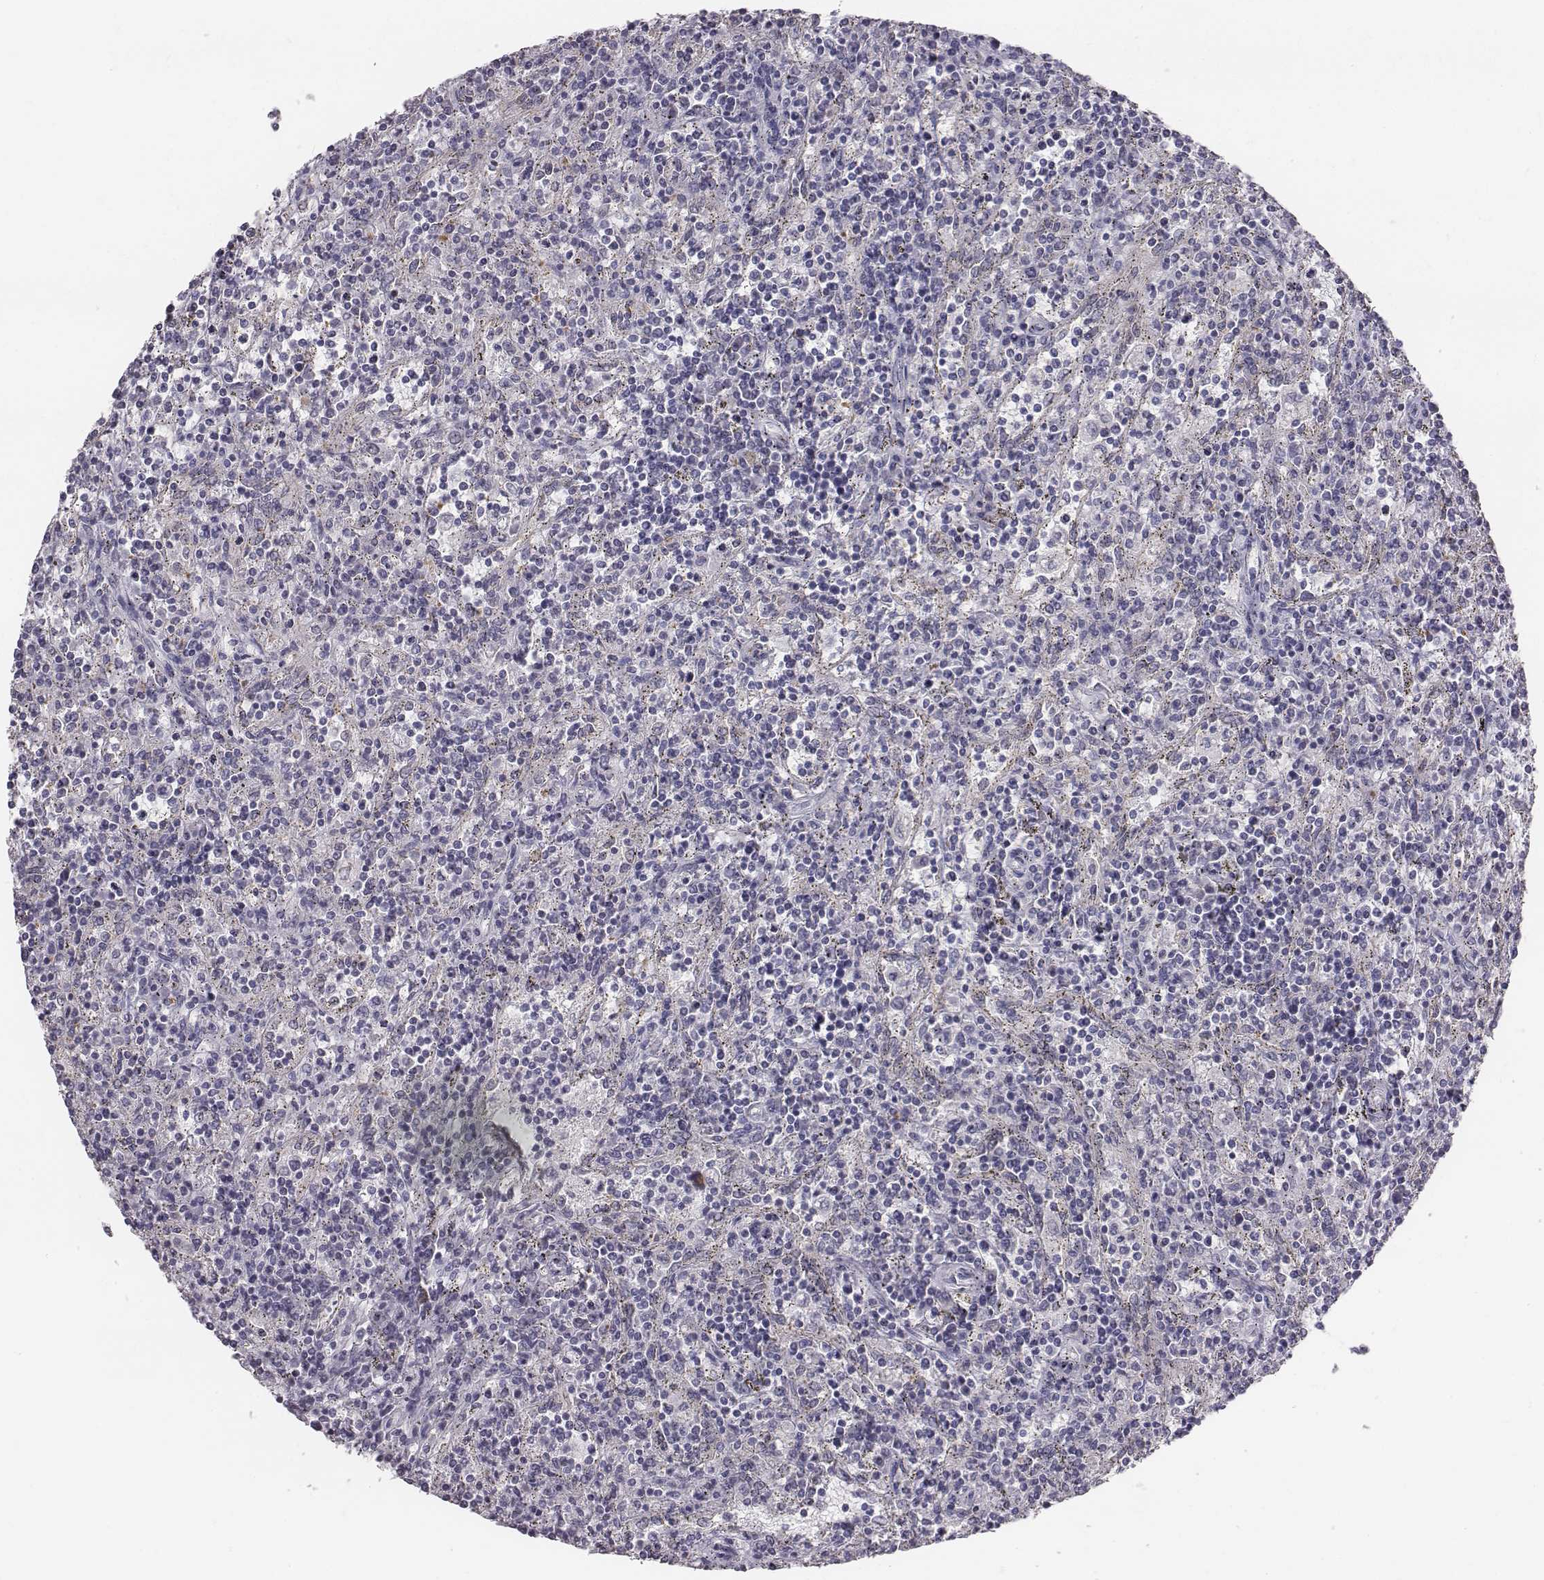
{"staining": {"intensity": "negative", "quantity": "none", "location": "none"}, "tissue": "lymphoma", "cell_type": "Tumor cells", "image_type": "cancer", "snomed": [{"axis": "morphology", "description": "Malignant lymphoma, non-Hodgkin's type, Low grade"}, {"axis": "topography", "description": "Spleen"}], "caption": "This is an IHC photomicrograph of lymphoma. There is no positivity in tumor cells.", "gene": "PRKCZ", "patient": {"sex": "male", "age": 62}}